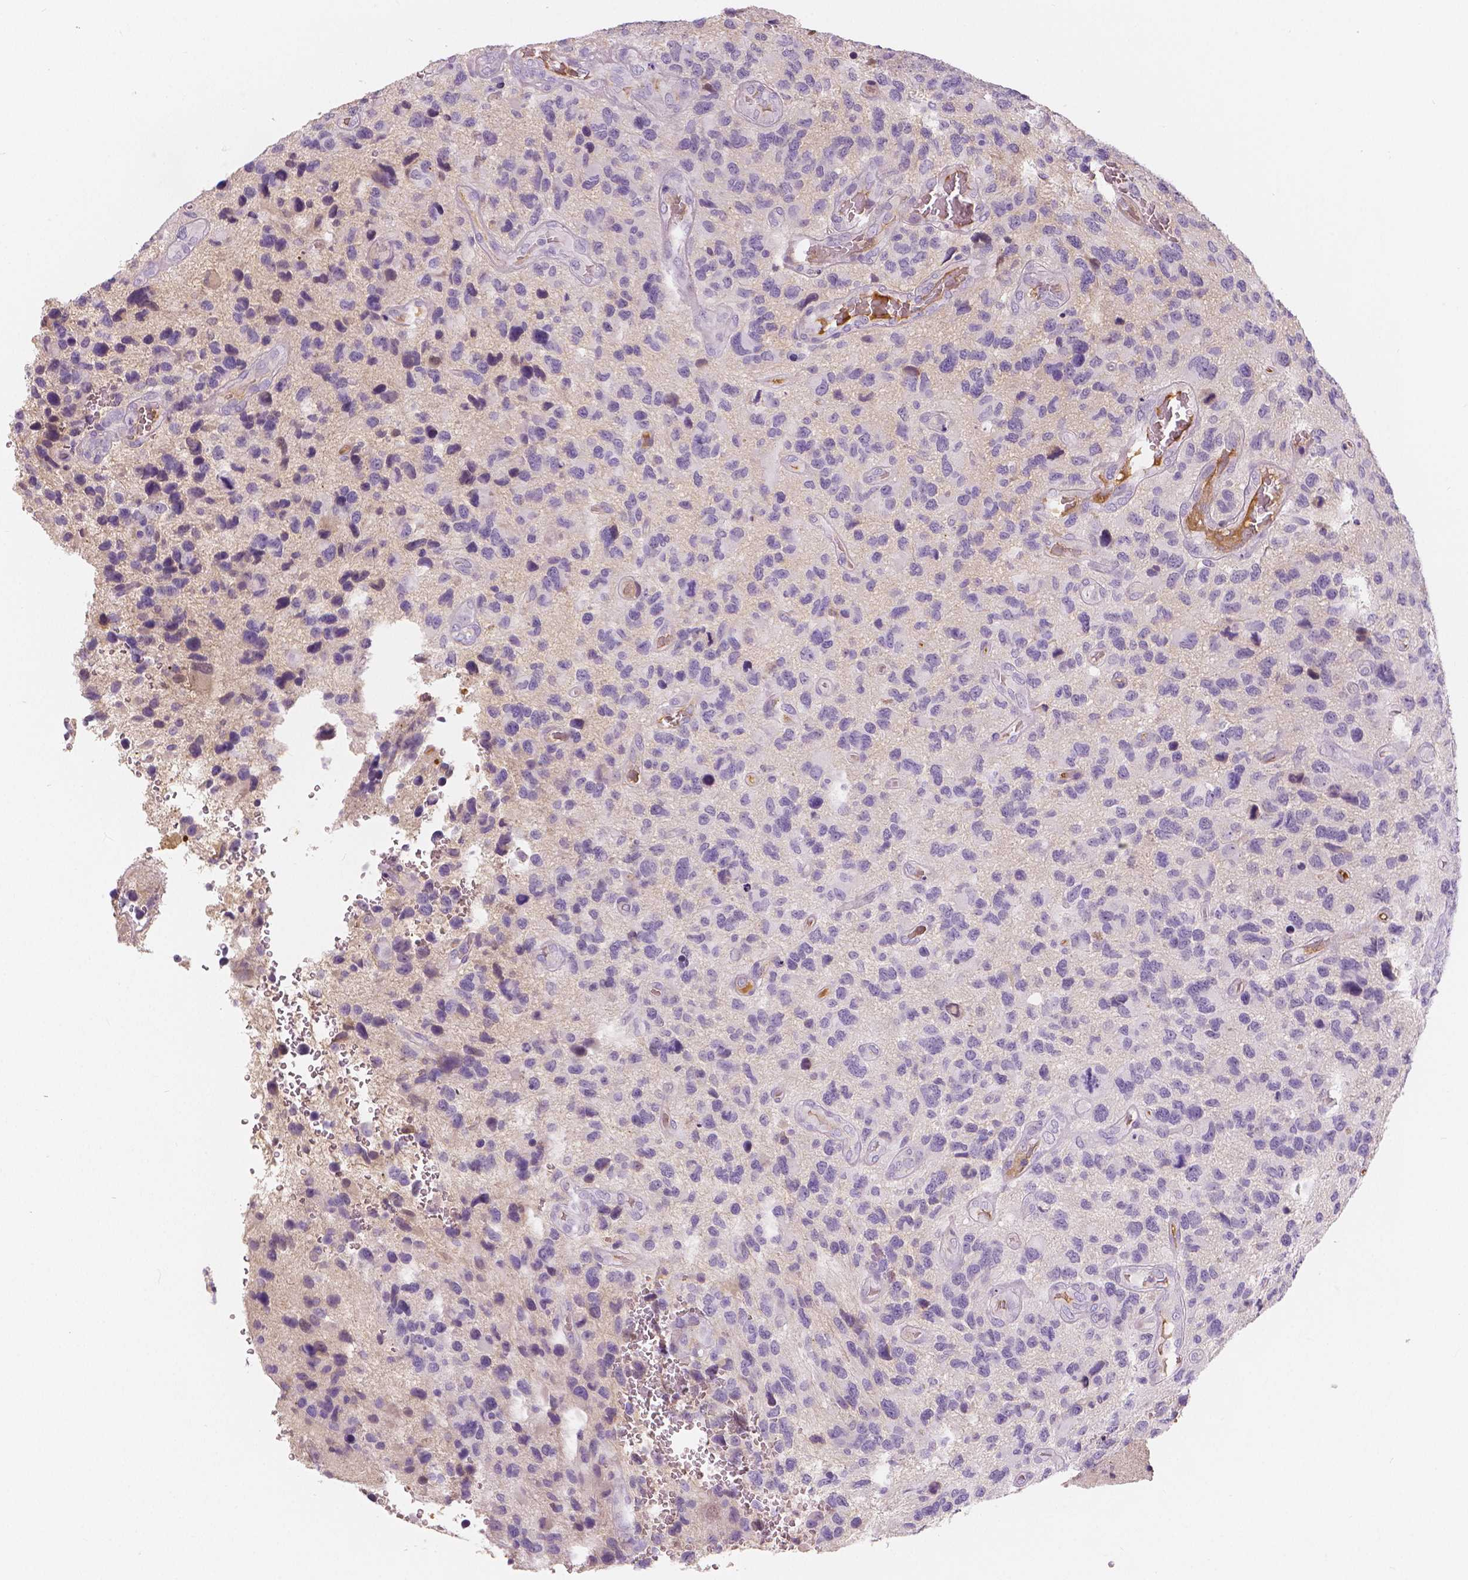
{"staining": {"intensity": "negative", "quantity": "none", "location": "none"}, "tissue": "glioma", "cell_type": "Tumor cells", "image_type": "cancer", "snomed": [{"axis": "morphology", "description": "Glioma, malignant, NOS"}, {"axis": "morphology", "description": "Glioma, malignant, High grade"}, {"axis": "topography", "description": "Brain"}], "caption": "IHC histopathology image of human glioma stained for a protein (brown), which reveals no positivity in tumor cells.", "gene": "APOA4", "patient": {"sex": "female", "age": 71}}